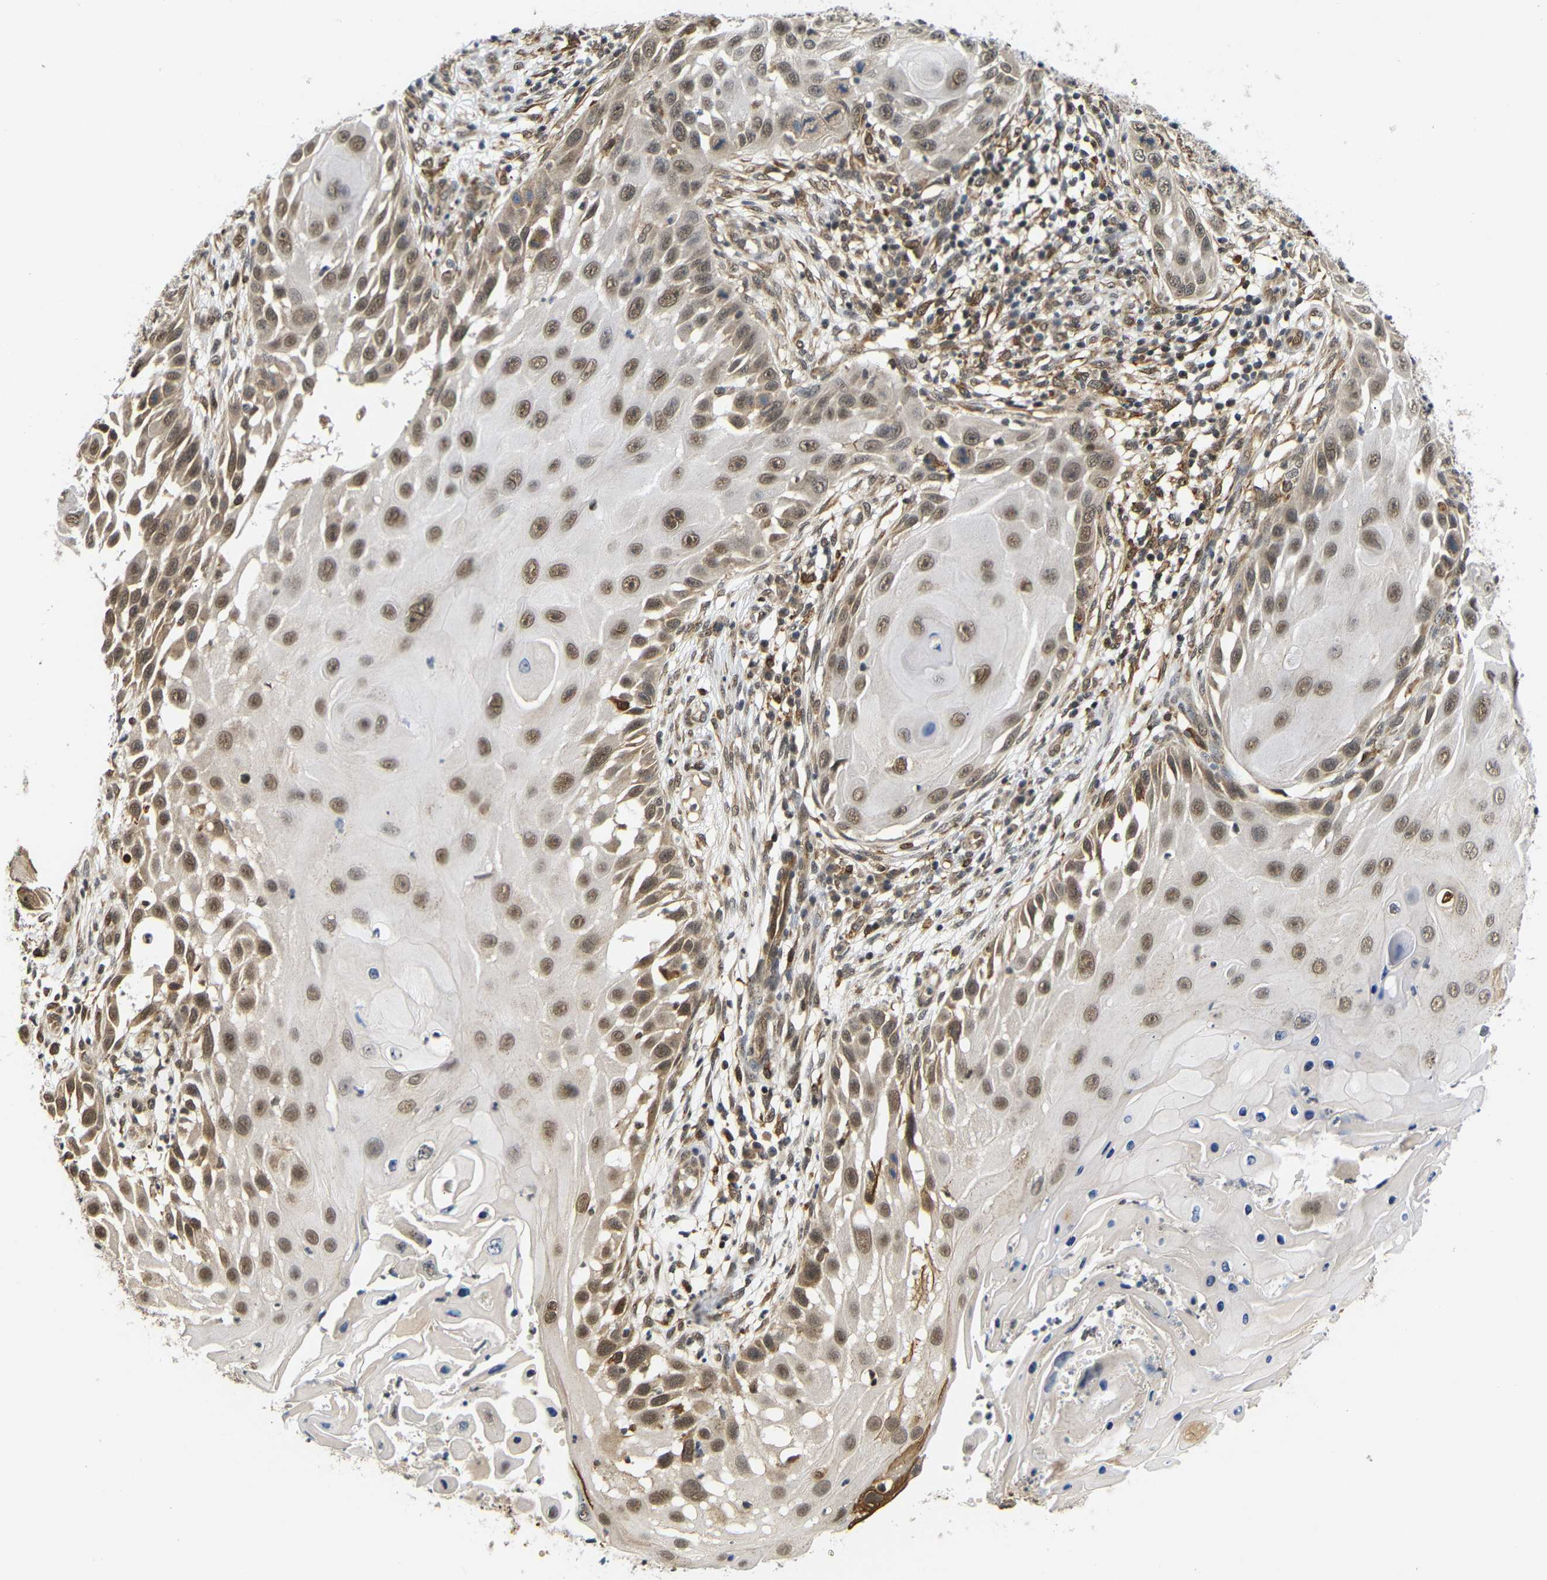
{"staining": {"intensity": "moderate", "quantity": ">75%", "location": "cytoplasmic/membranous,nuclear"}, "tissue": "skin cancer", "cell_type": "Tumor cells", "image_type": "cancer", "snomed": [{"axis": "morphology", "description": "Squamous cell carcinoma, NOS"}, {"axis": "topography", "description": "Skin"}], "caption": "Skin cancer tissue shows moderate cytoplasmic/membranous and nuclear positivity in approximately >75% of tumor cells, visualized by immunohistochemistry.", "gene": "GJA5", "patient": {"sex": "female", "age": 44}}